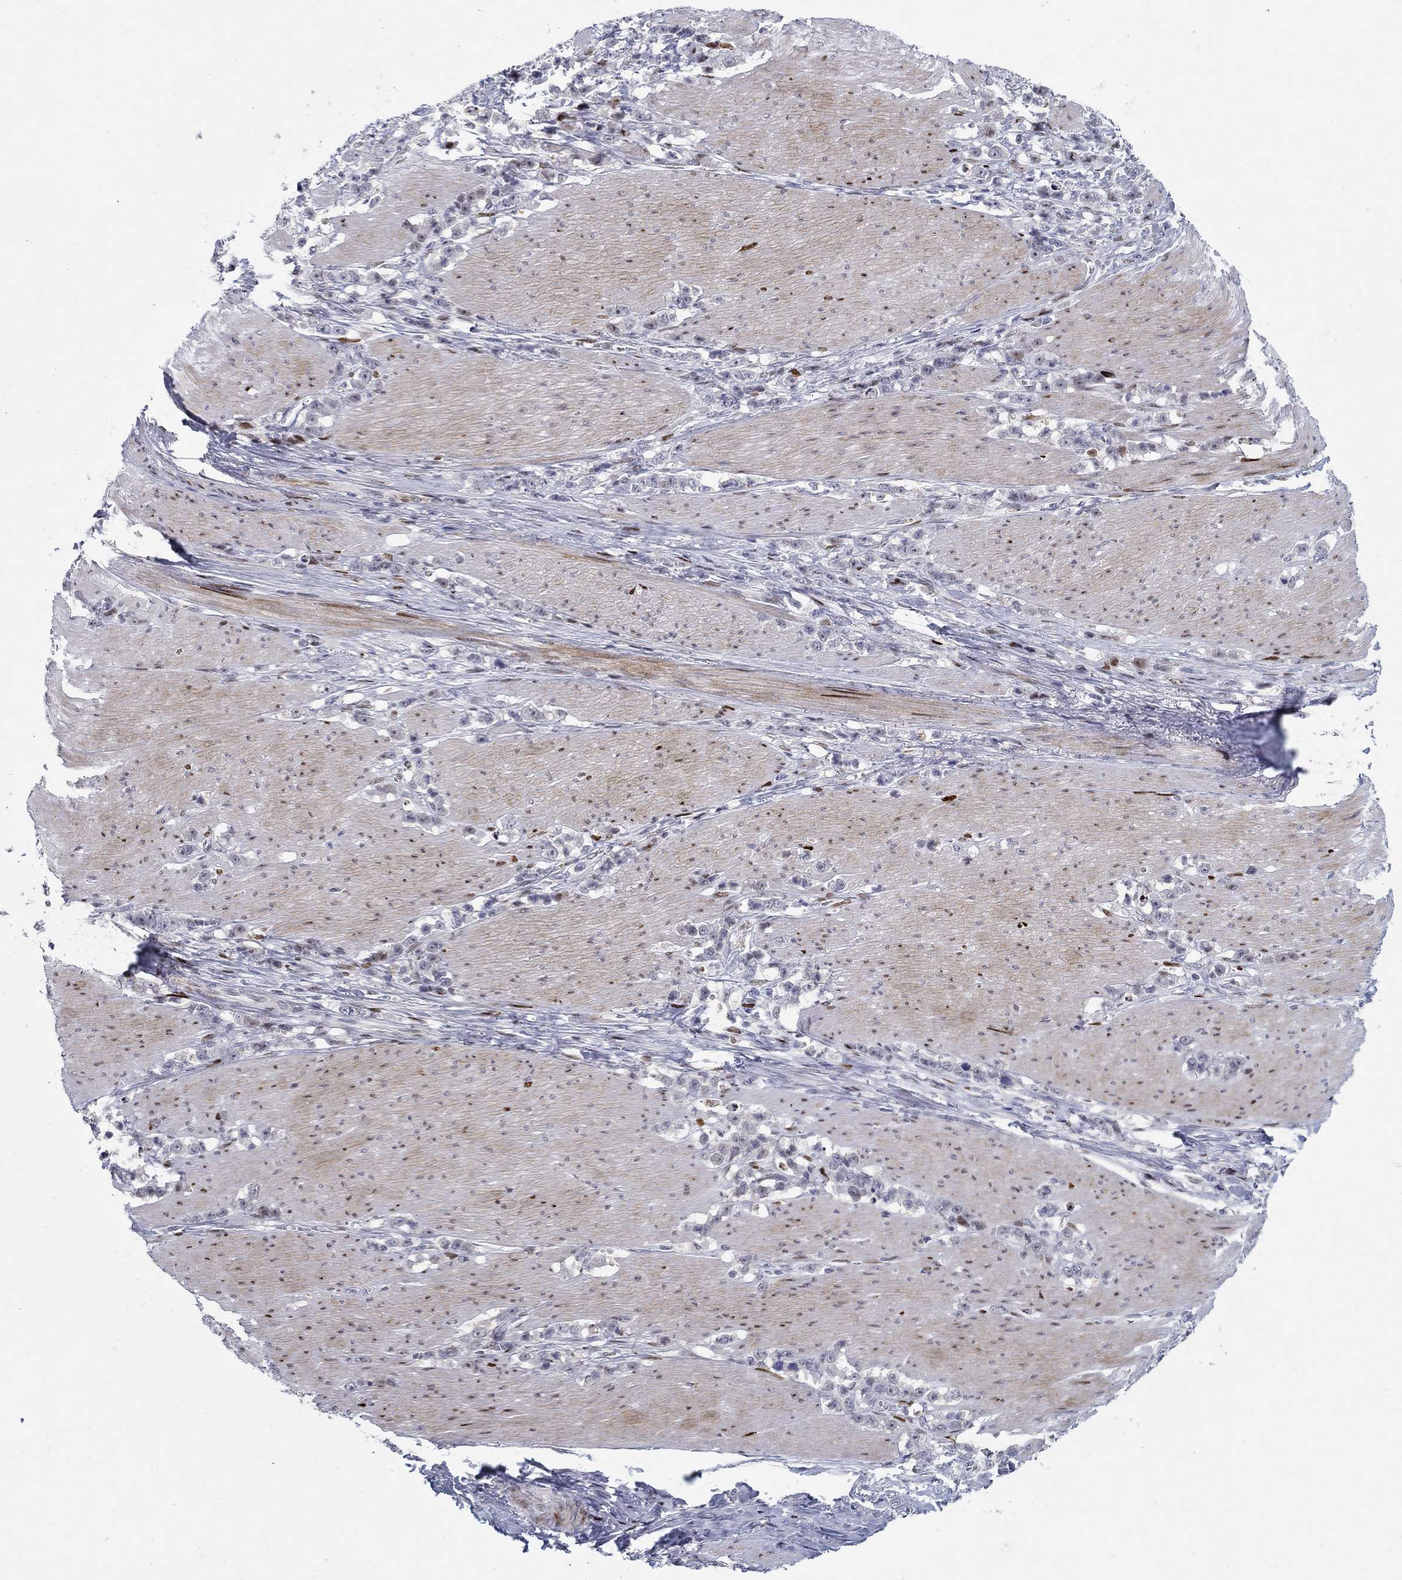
{"staining": {"intensity": "moderate", "quantity": "<25%", "location": "nuclear"}, "tissue": "stomach cancer", "cell_type": "Tumor cells", "image_type": "cancer", "snomed": [{"axis": "morphology", "description": "Adenocarcinoma, NOS"}, {"axis": "topography", "description": "Stomach, lower"}], "caption": "Approximately <25% of tumor cells in stomach cancer show moderate nuclear protein expression as visualized by brown immunohistochemical staining.", "gene": "RAPGEF5", "patient": {"sex": "male", "age": 88}}